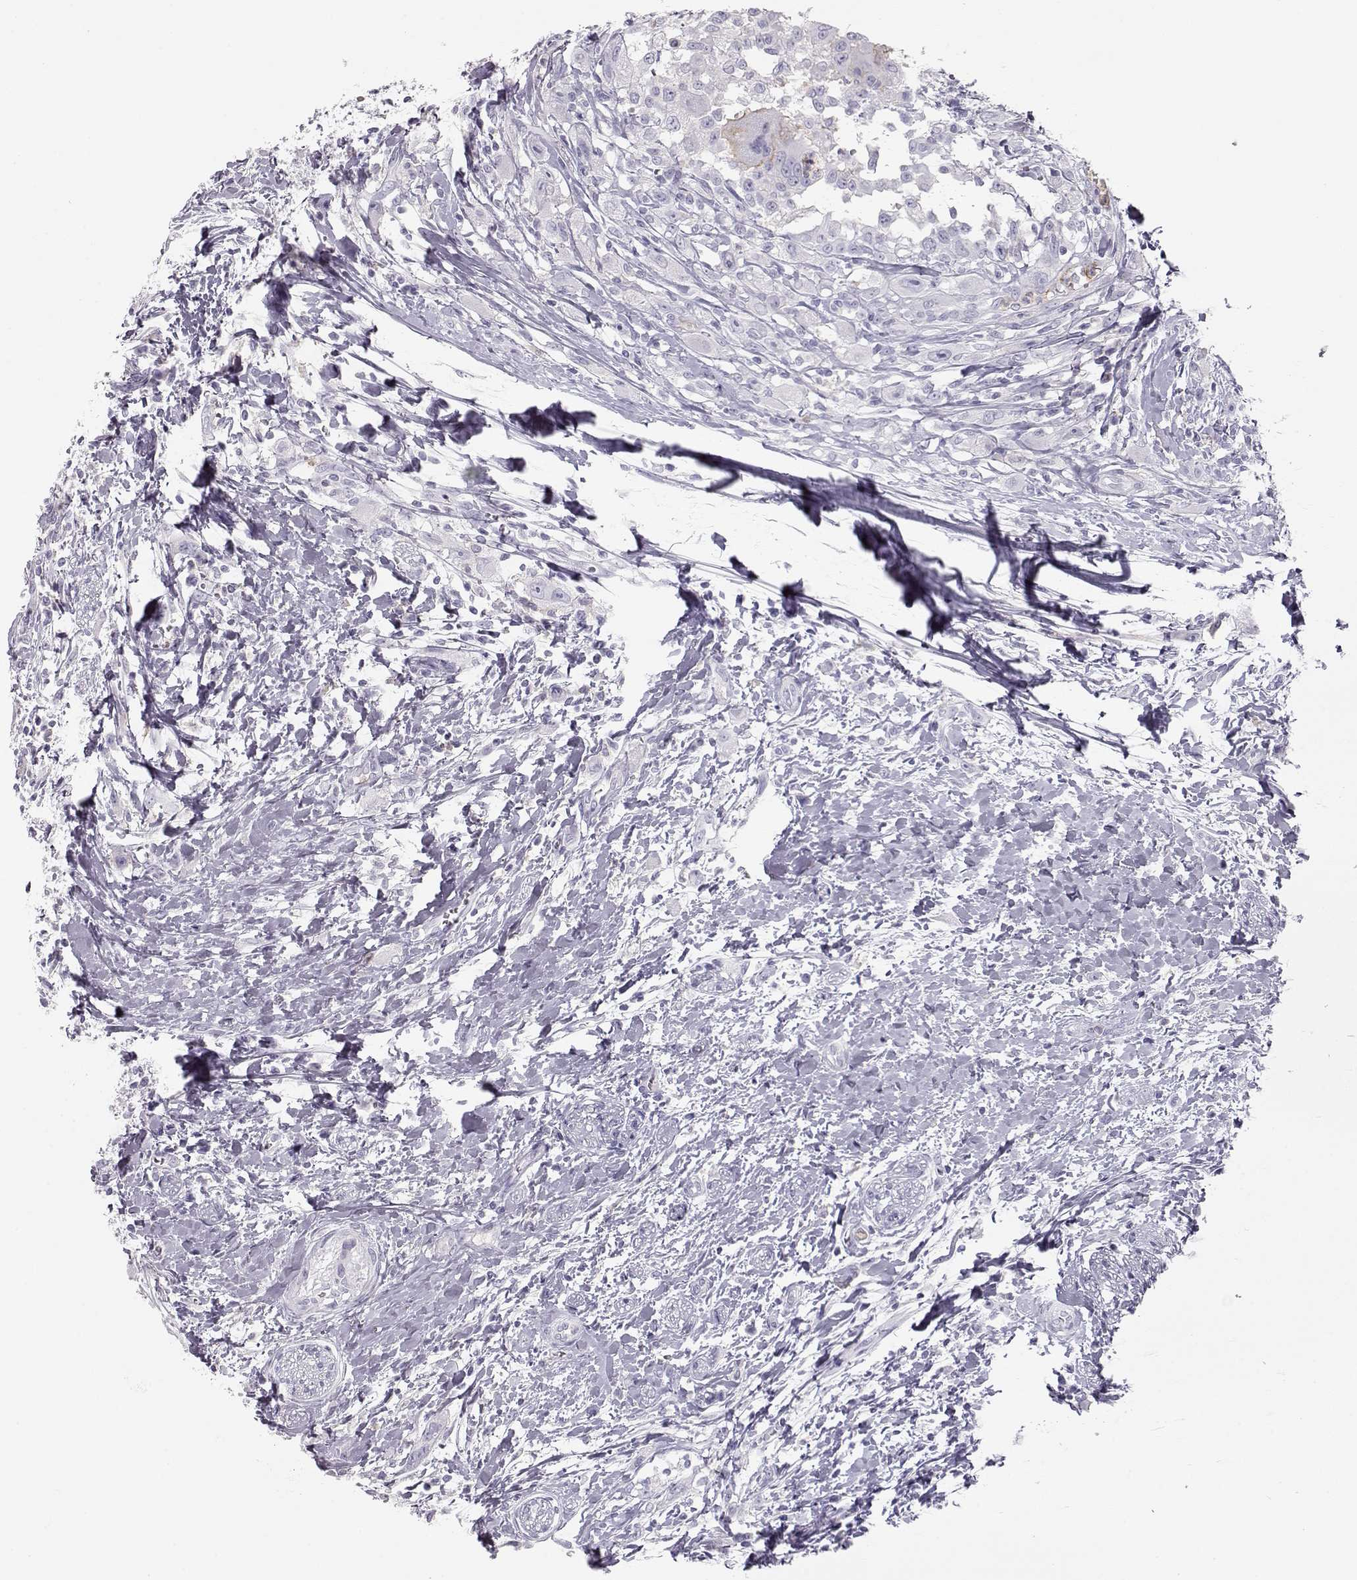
{"staining": {"intensity": "negative", "quantity": "none", "location": "none"}, "tissue": "head and neck cancer", "cell_type": "Tumor cells", "image_type": "cancer", "snomed": [{"axis": "morphology", "description": "Squamous cell carcinoma, NOS"}, {"axis": "morphology", "description": "Squamous cell carcinoma, metastatic, NOS"}, {"axis": "topography", "description": "Oral tissue"}, {"axis": "topography", "description": "Head-Neck"}], "caption": "The histopathology image reveals no staining of tumor cells in head and neck metastatic squamous cell carcinoma. (DAB (3,3'-diaminobenzidine) immunohistochemistry visualized using brightfield microscopy, high magnification).", "gene": "MIP", "patient": {"sex": "female", "age": 85}}